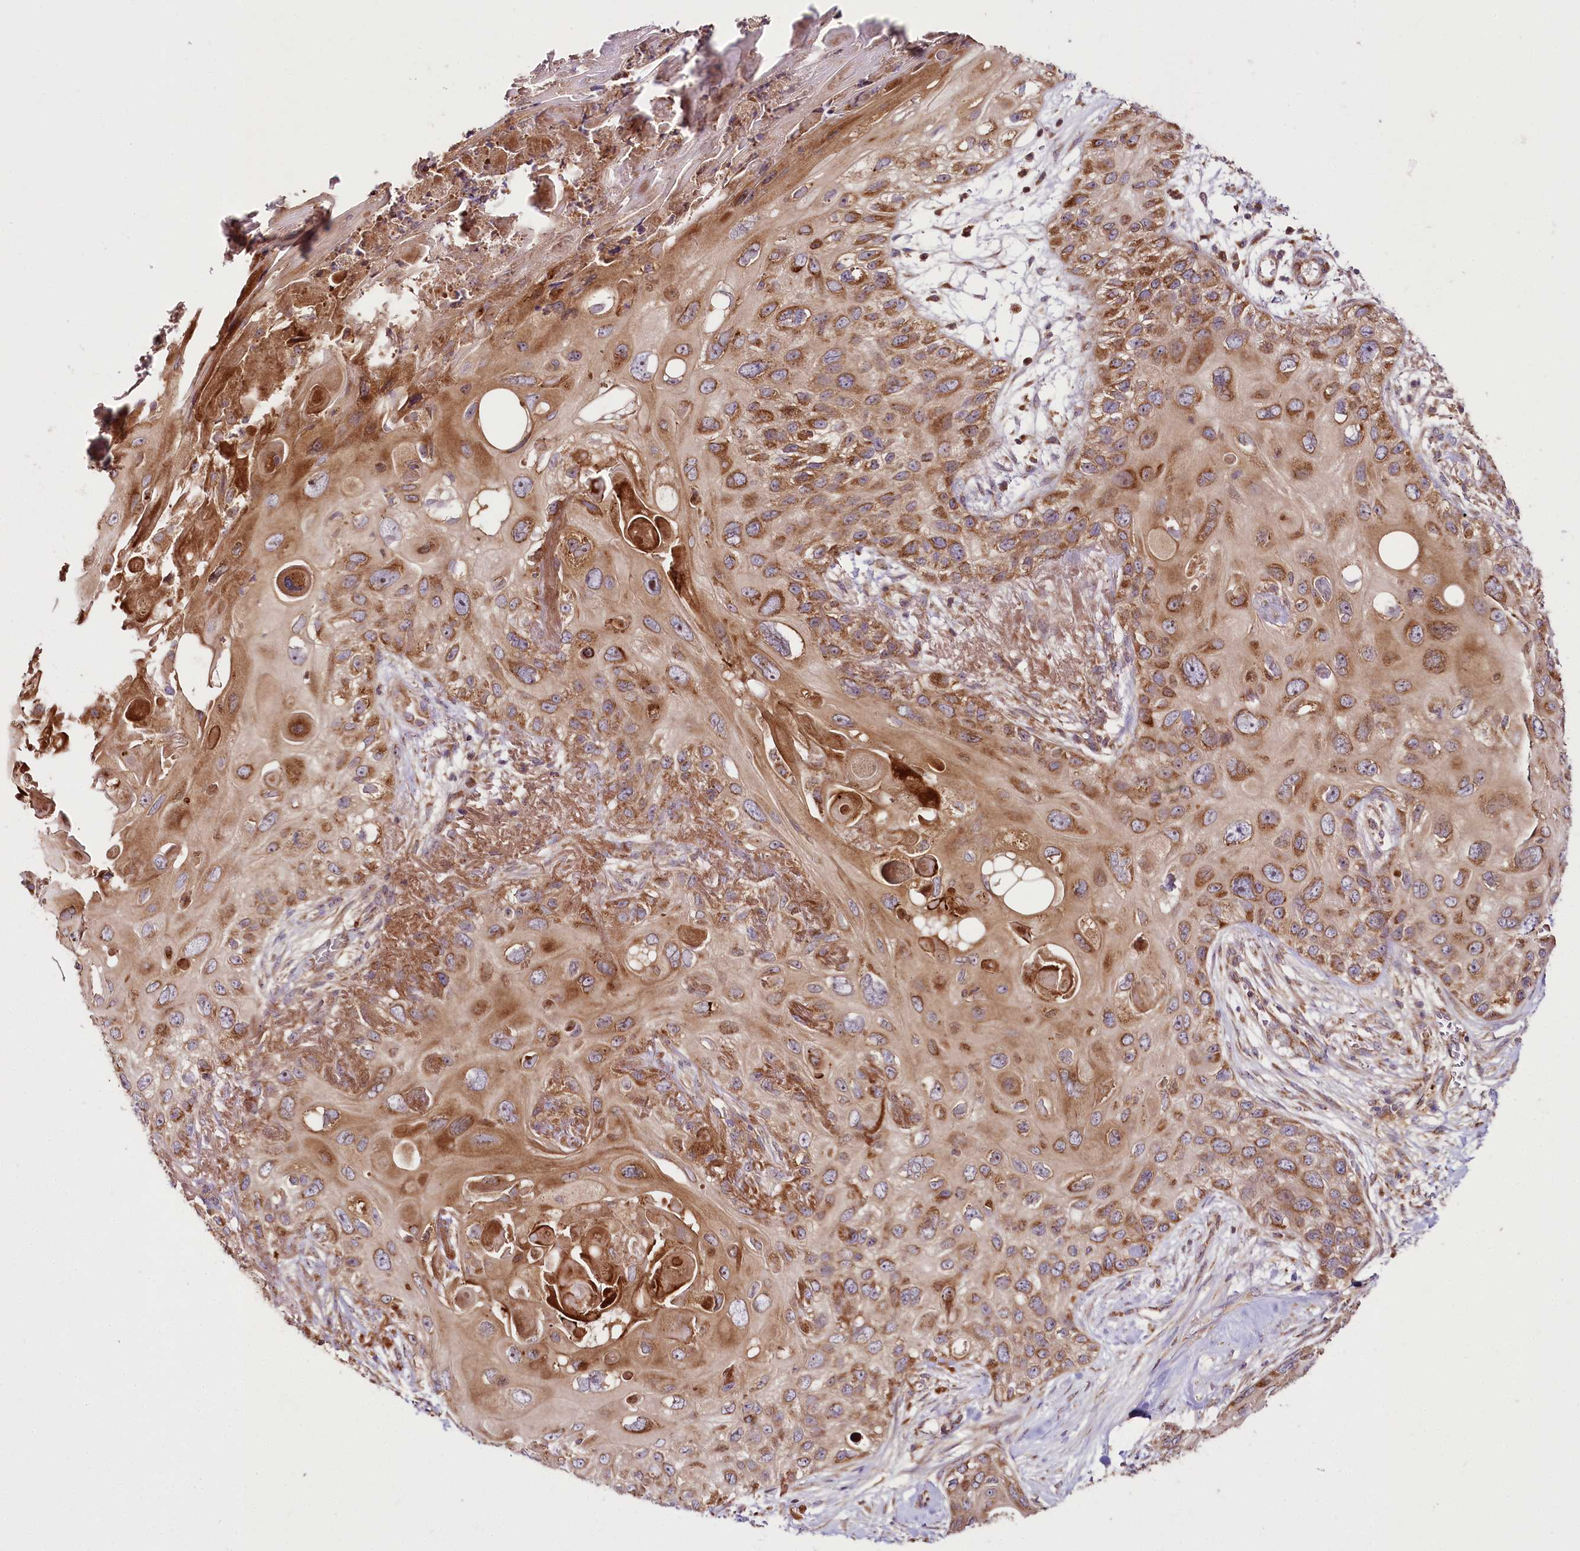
{"staining": {"intensity": "moderate", "quantity": ">75%", "location": "cytoplasmic/membranous,nuclear"}, "tissue": "skin cancer", "cell_type": "Tumor cells", "image_type": "cancer", "snomed": [{"axis": "morphology", "description": "Normal tissue, NOS"}, {"axis": "morphology", "description": "Squamous cell carcinoma, NOS"}, {"axis": "topography", "description": "Skin"}], "caption": "Moderate cytoplasmic/membranous and nuclear protein expression is seen in about >75% of tumor cells in squamous cell carcinoma (skin). The staining is performed using DAB (3,3'-diaminobenzidine) brown chromogen to label protein expression. The nuclei are counter-stained blue using hematoxylin.", "gene": "RAB7A", "patient": {"sex": "male", "age": 72}}